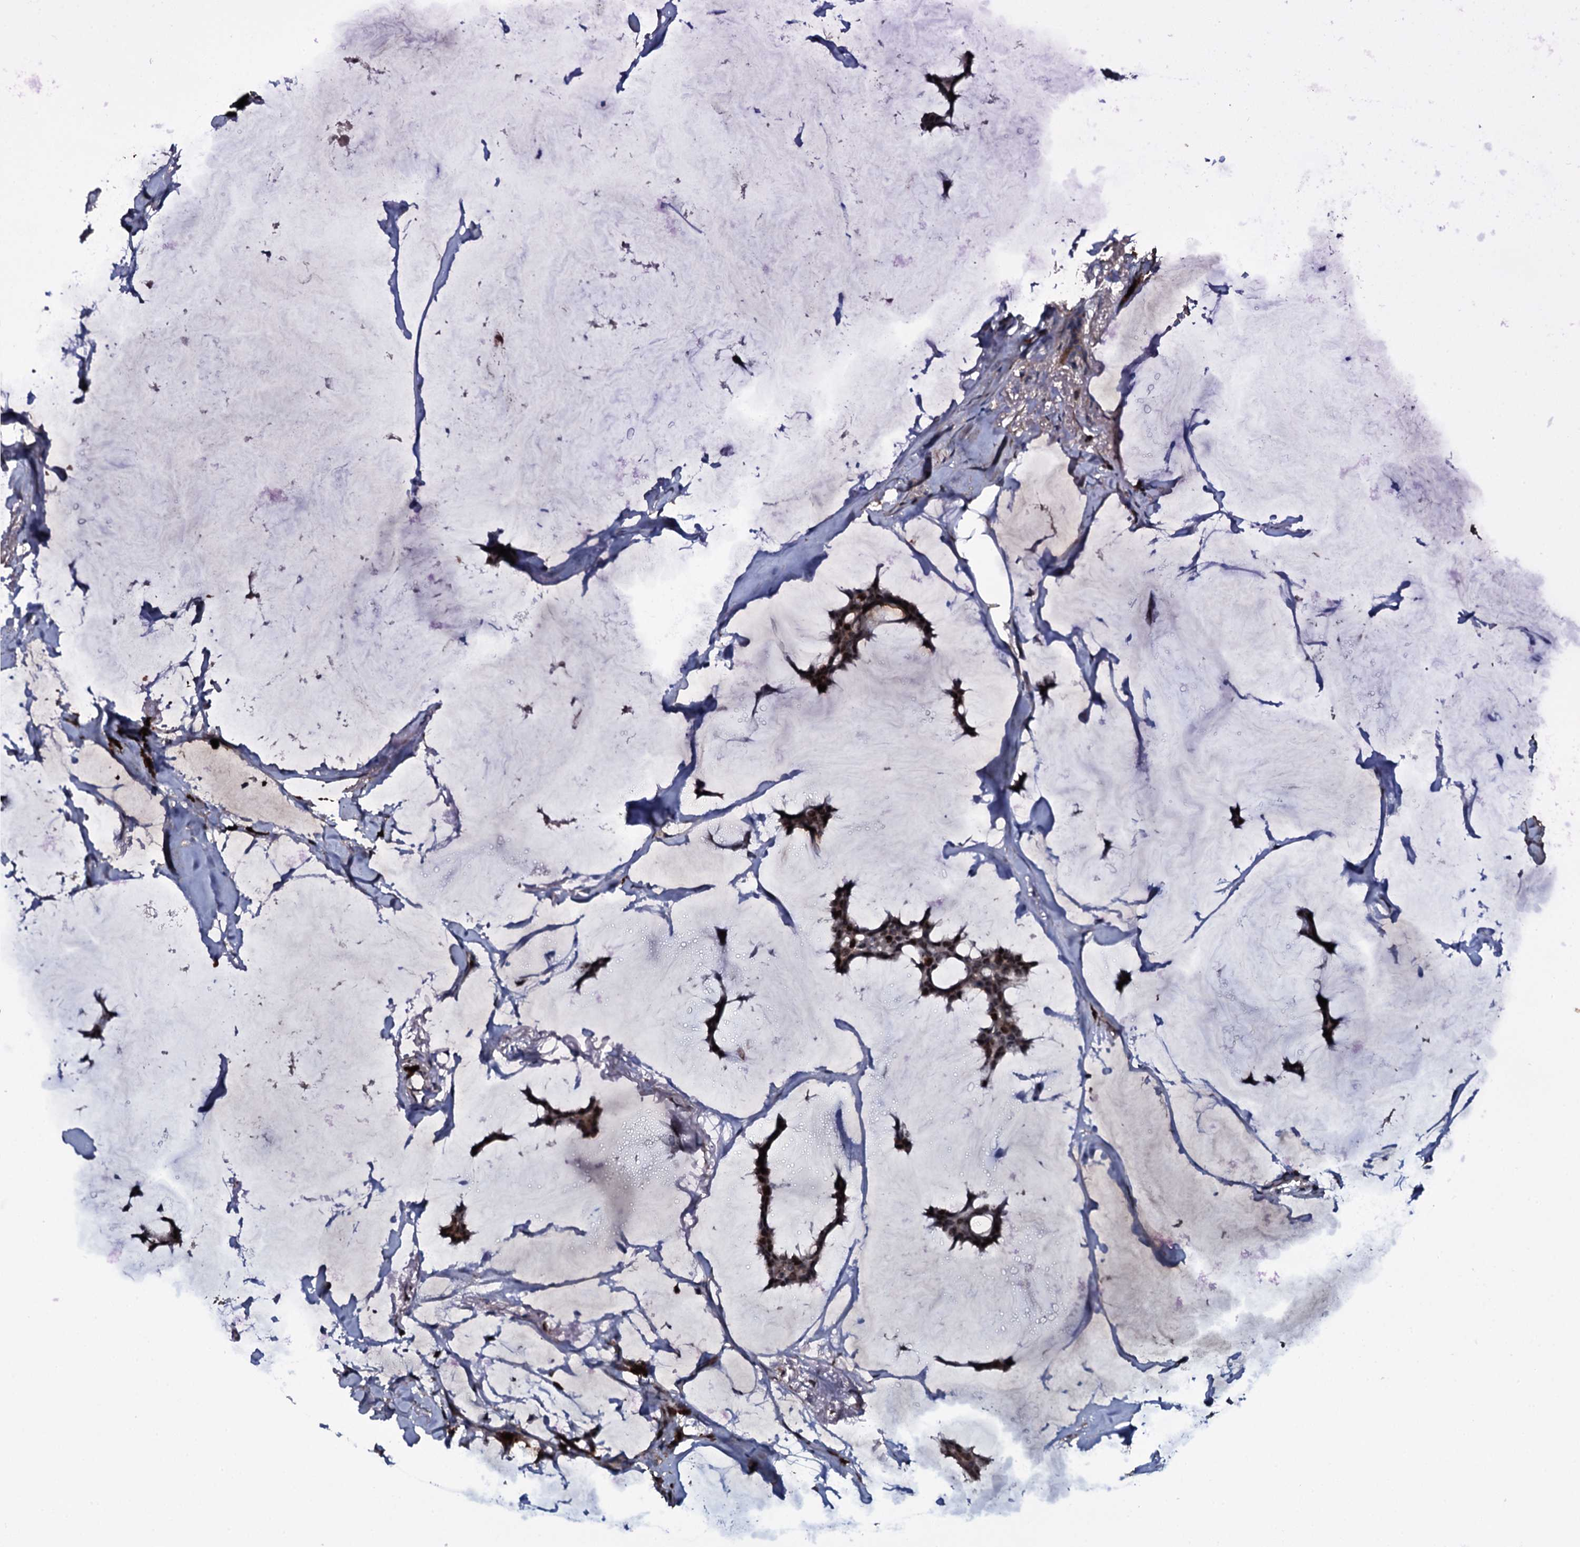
{"staining": {"intensity": "moderate", "quantity": "25%-75%", "location": "nuclear"}, "tissue": "breast cancer", "cell_type": "Tumor cells", "image_type": "cancer", "snomed": [{"axis": "morphology", "description": "Duct carcinoma"}, {"axis": "topography", "description": "Breast"}], "caption": "Breast intraductal carcinoma was stained to show a protein in brown. There is medium levels of moderate nuclear expression in about 25%-75% of tumor cells.", "gene": "LYG2", "patient": {"sex": "female", "age": 93}}